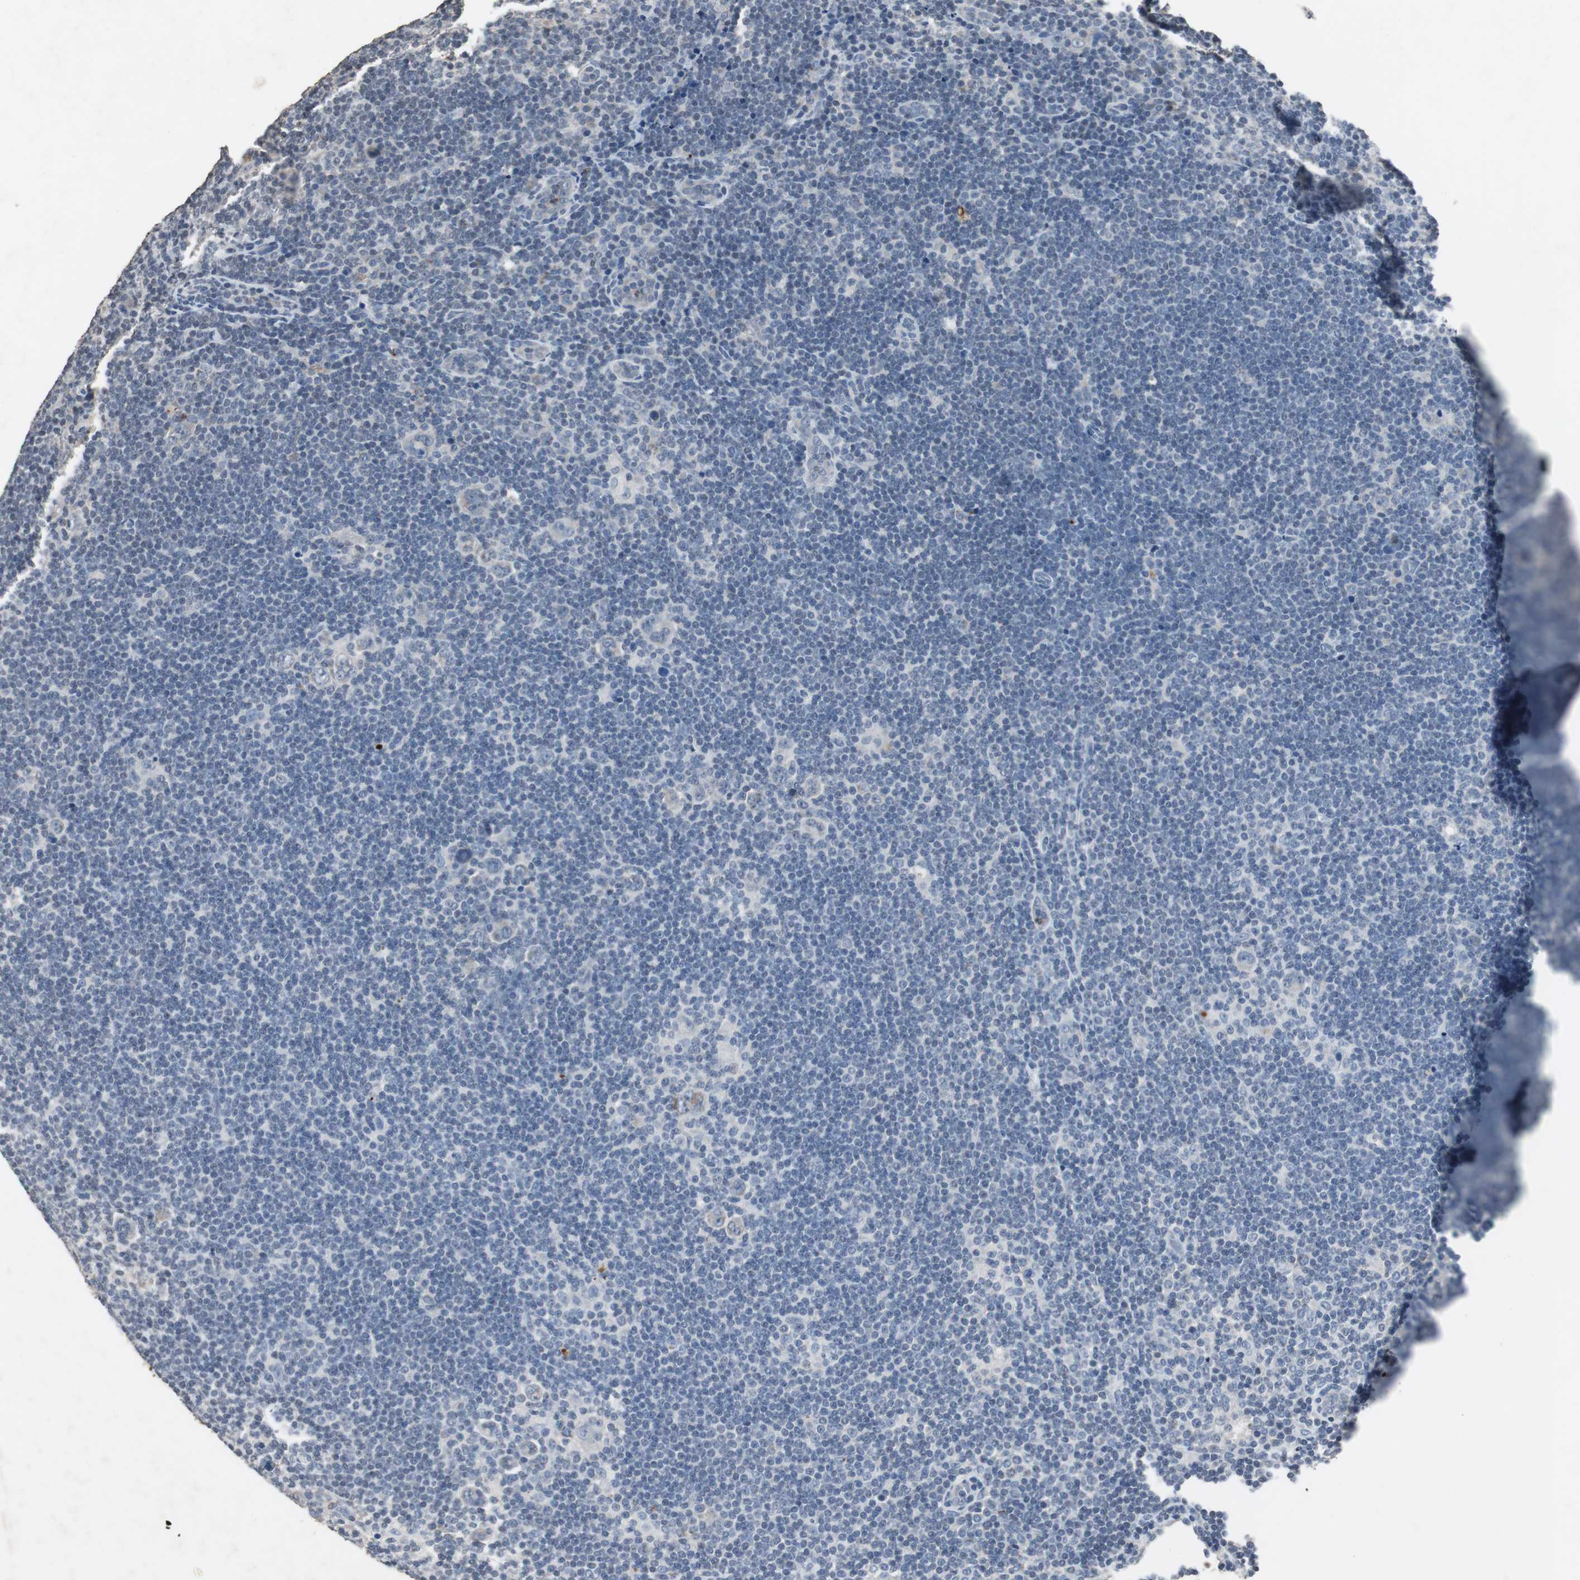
{"staining": {"intensity": "weak", "quantity": "<25%", "location": "cytoplasmic/membranous"}, "tissue": "lymphoma", "cell_type": "Tumor cells", "image_type": "cancer", "snomed": [{"axis": "morphology", "description": "Hodgkin's disease, NOS"}, {"axis": "topography", "description": "Lymph node"}], "caption": "IHC photomicrograph of lymphoma stained for a protein (brown), which exhibits no positivity in tumor cells.", "gene": "ADNP2", "patient": {"sex": "female", "age": 57}}